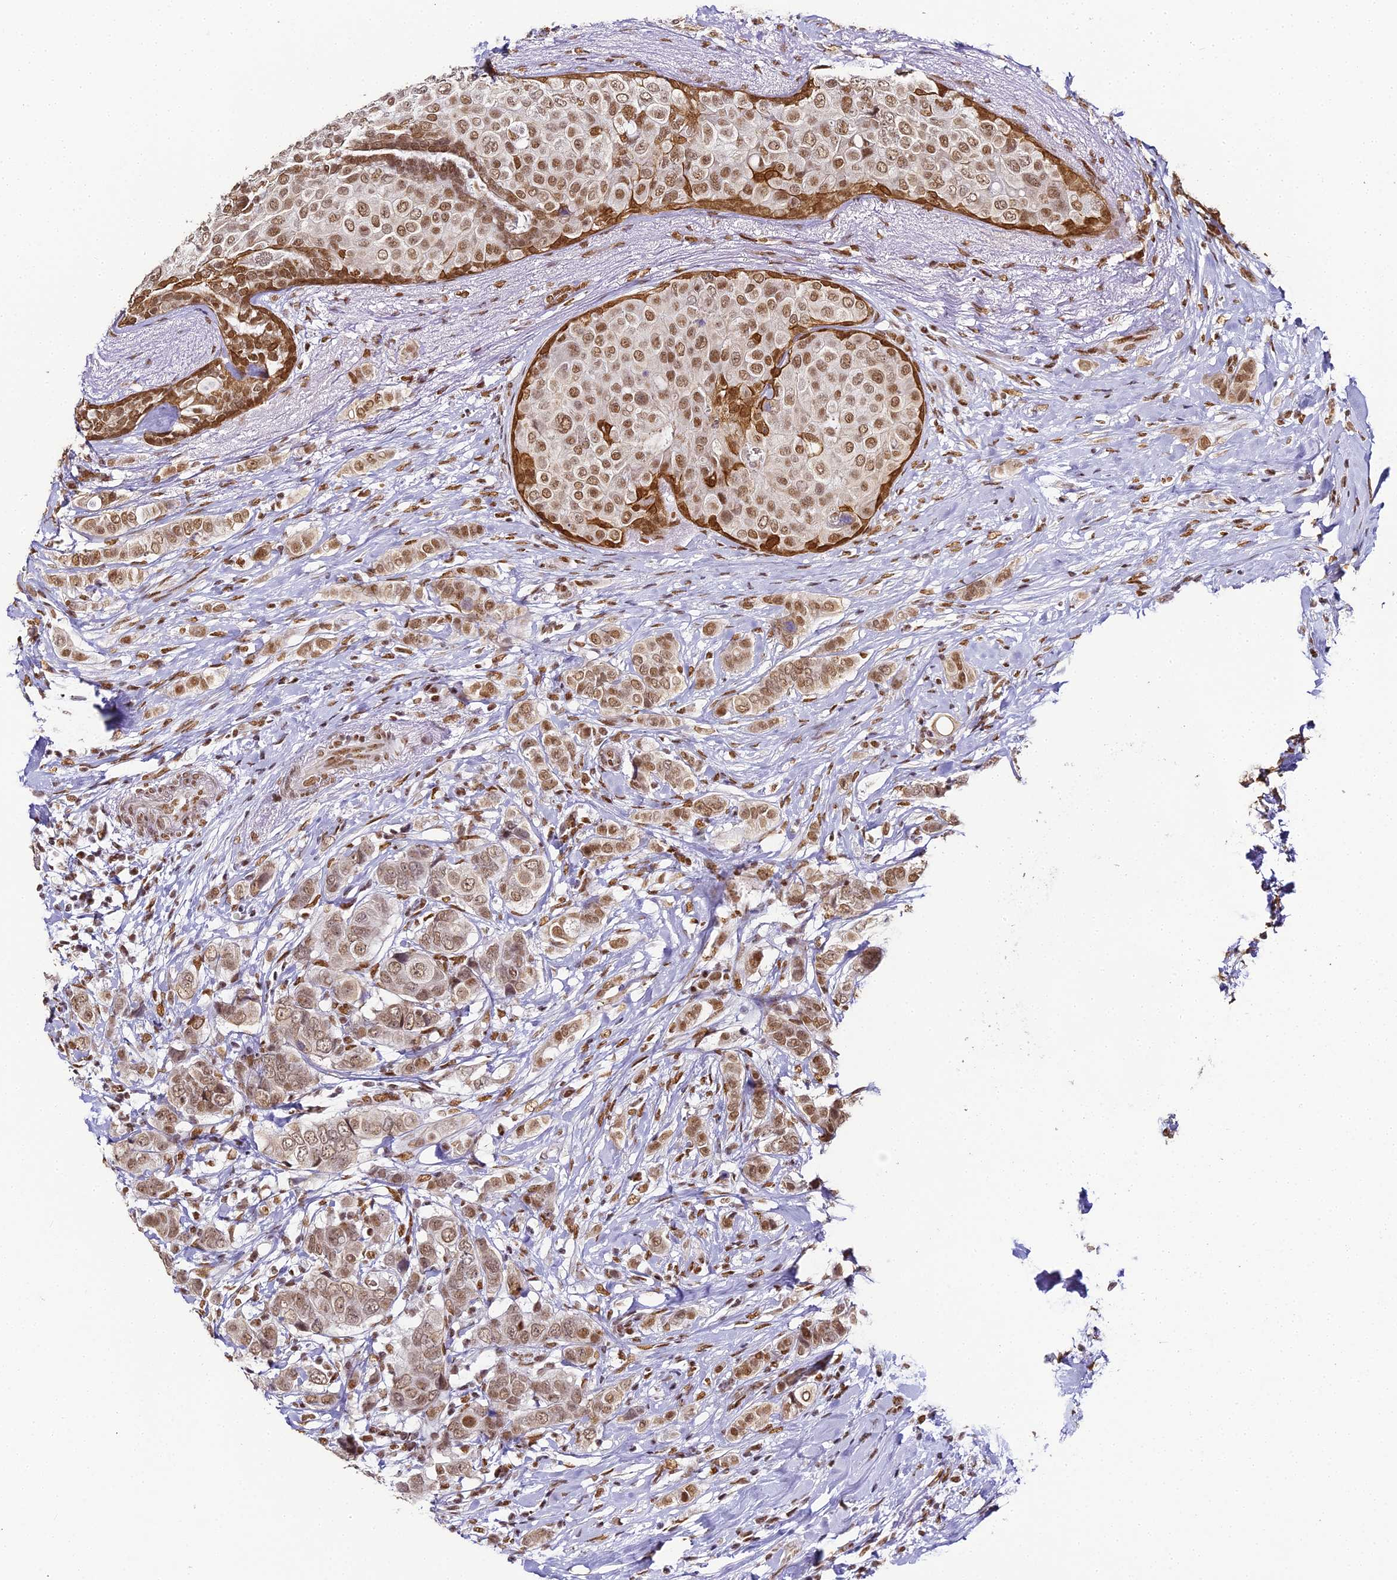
{"staining": {"intensity": "moderate", "quantity": ">75%", "location": "nuclear"}, "tissue": "breast cancer", "cell_type": "Tumor cells", "image_type": "cancer", "snomed": [{"axis": "morphology", "description": "Lobular carcinoma"}, {"axis": "topography", "description": "Breast"}], "caption": "Approximately >75% of tumor cells in breast cancer (lobular carcinoma) demonstrate moderate nuclear protein positivity as visualized by brown immunohistochemical staining.", "gene": "HNRNPA1", "patient": {"sex": "female", "age": 51}}